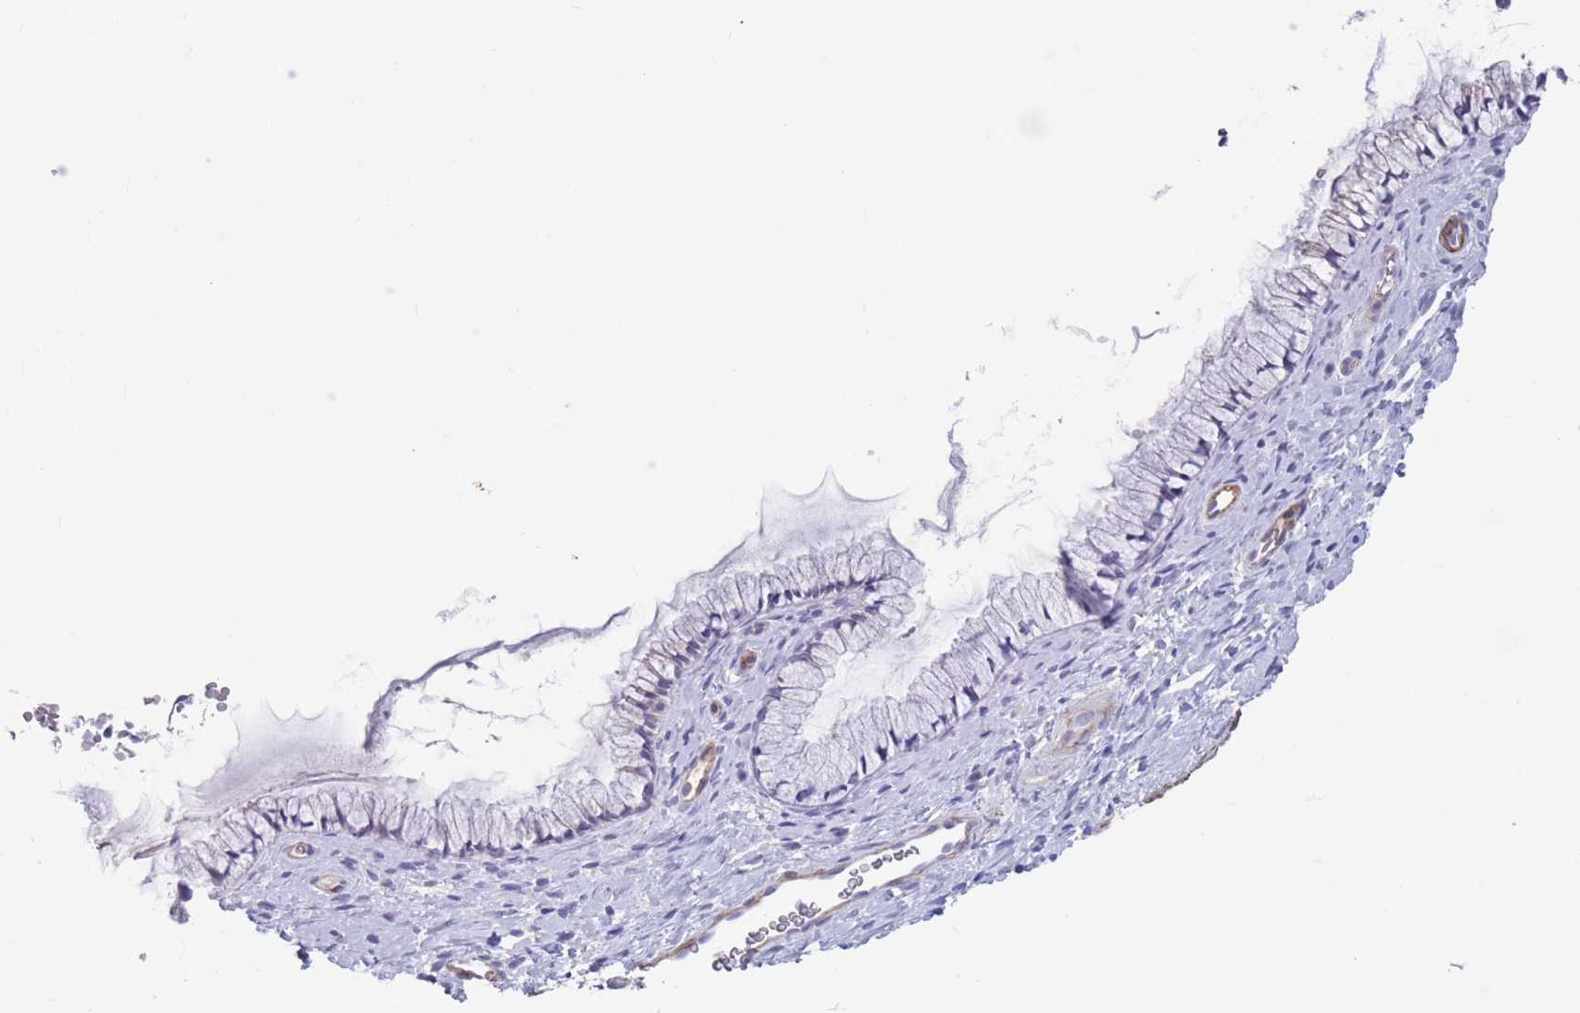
{"staining": {"intensity": "negative", "quantity": "none", "location": "none"}, "tissue": "cervix", "cell_type": "Glandular cells", "image_type": "normal", "snomed": [{"axis": "morphology", "description": "Normal tissue, NOS"}, {"axis": "topography", "description": "Cervix"}], "caption": "IHC micrograph of unremarkable human cervix stained for a protein (brown), which reveals no staining in glandular cells. (DAB (3,3'-diaminobenzidine) IHC visualized using brightfield microscopy, high magnification).", "gene": "DPYD", "patient": {"sex": "female", "age": 36}}